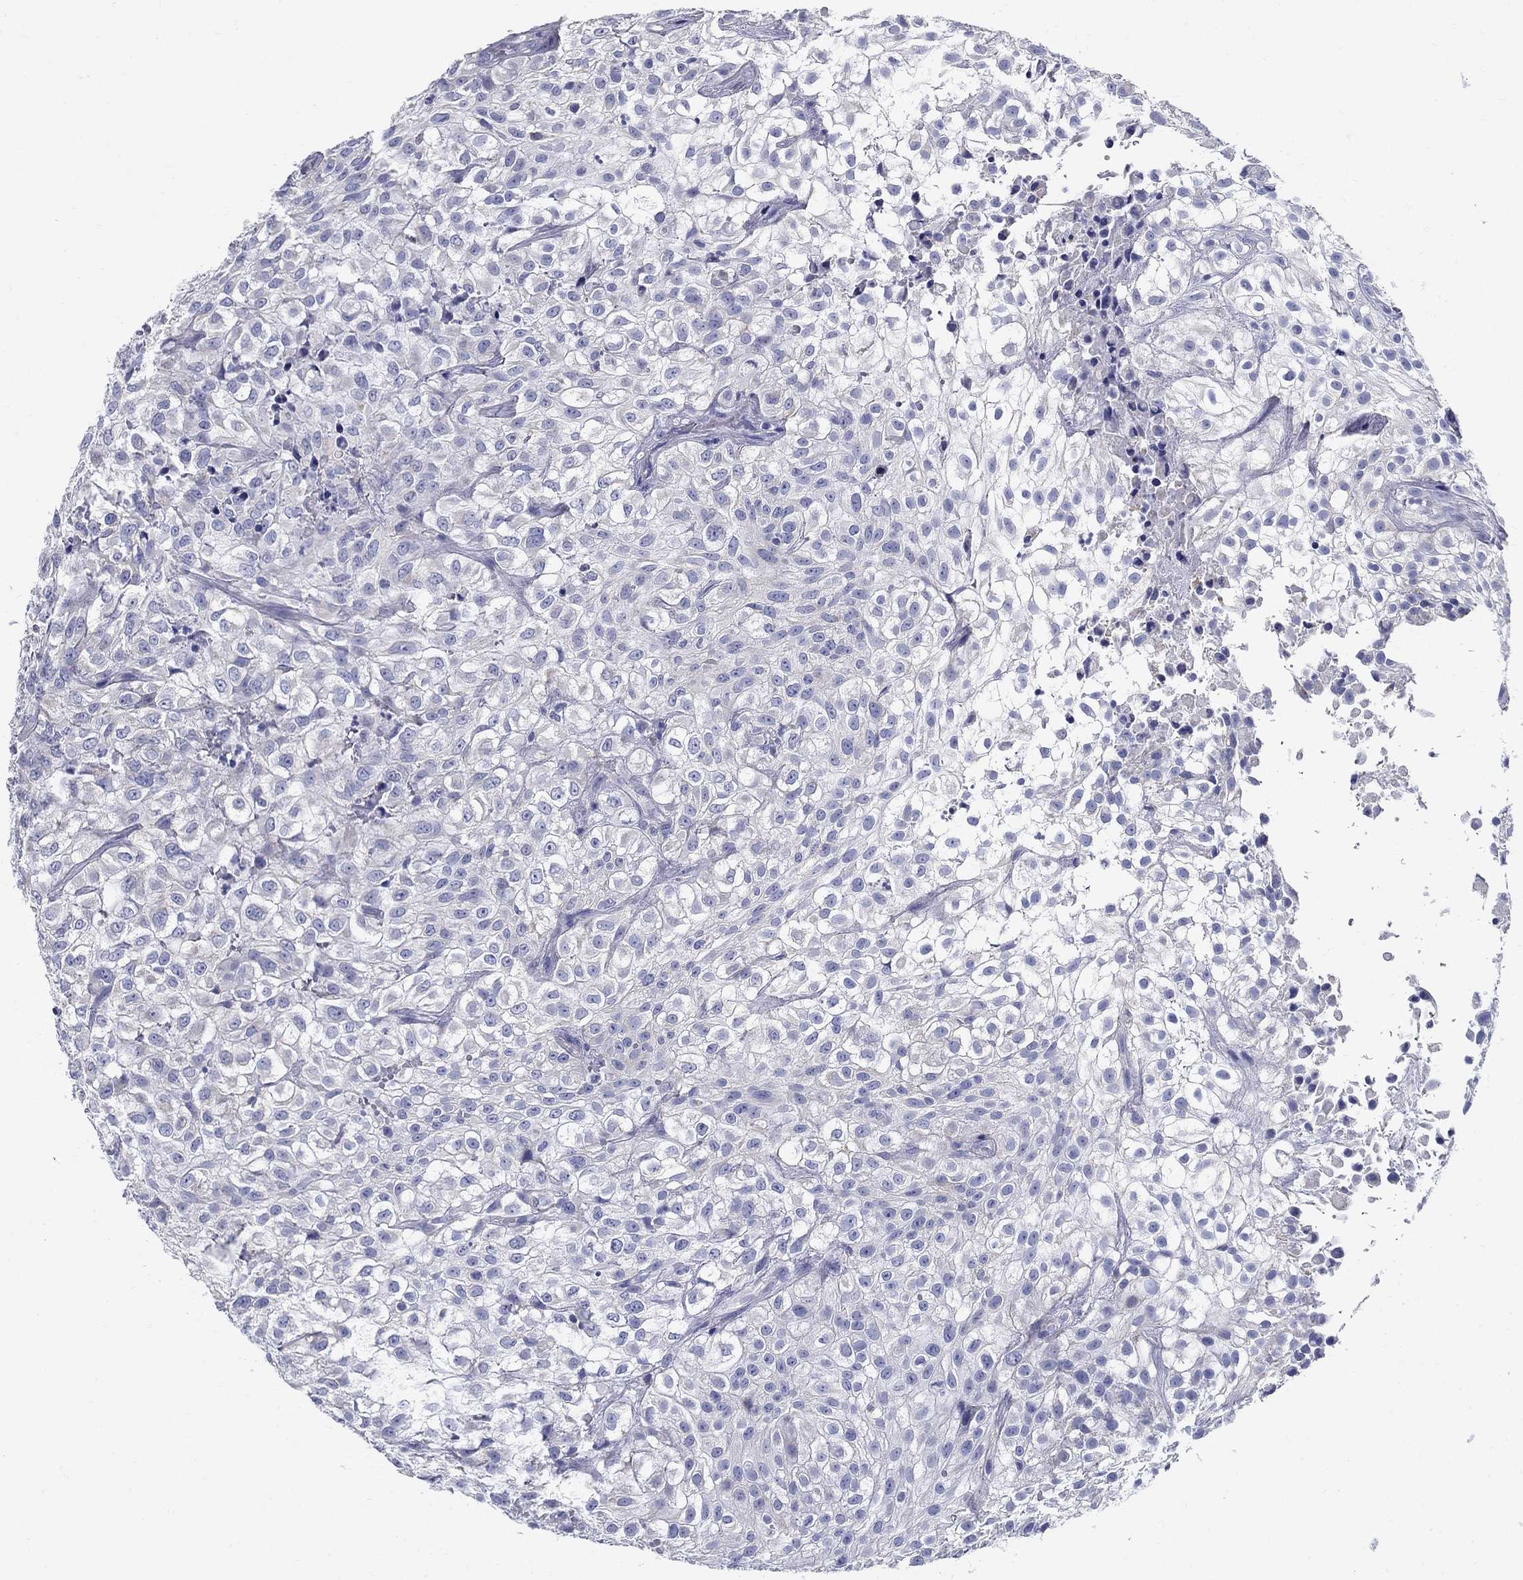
{"staining": {"intensity": "negative", "quantity": "none", "location": "none"}, "tissue": "urothelial cancer", "cell_type": "Tumor cells", "image_type": "cancer", "snomed": [{"axis": "morphology", "description": "Urothelial carcinoma, High grade"}, {"axis": "topography", "description": "Urinary bladder"}], "caption": "Photomicrograph shows no protein expression in tumor cells of high-grade urothelial carcinoma tissue.", "gene": "UPB1", "patient": {"sex": "male", "age": 56}}